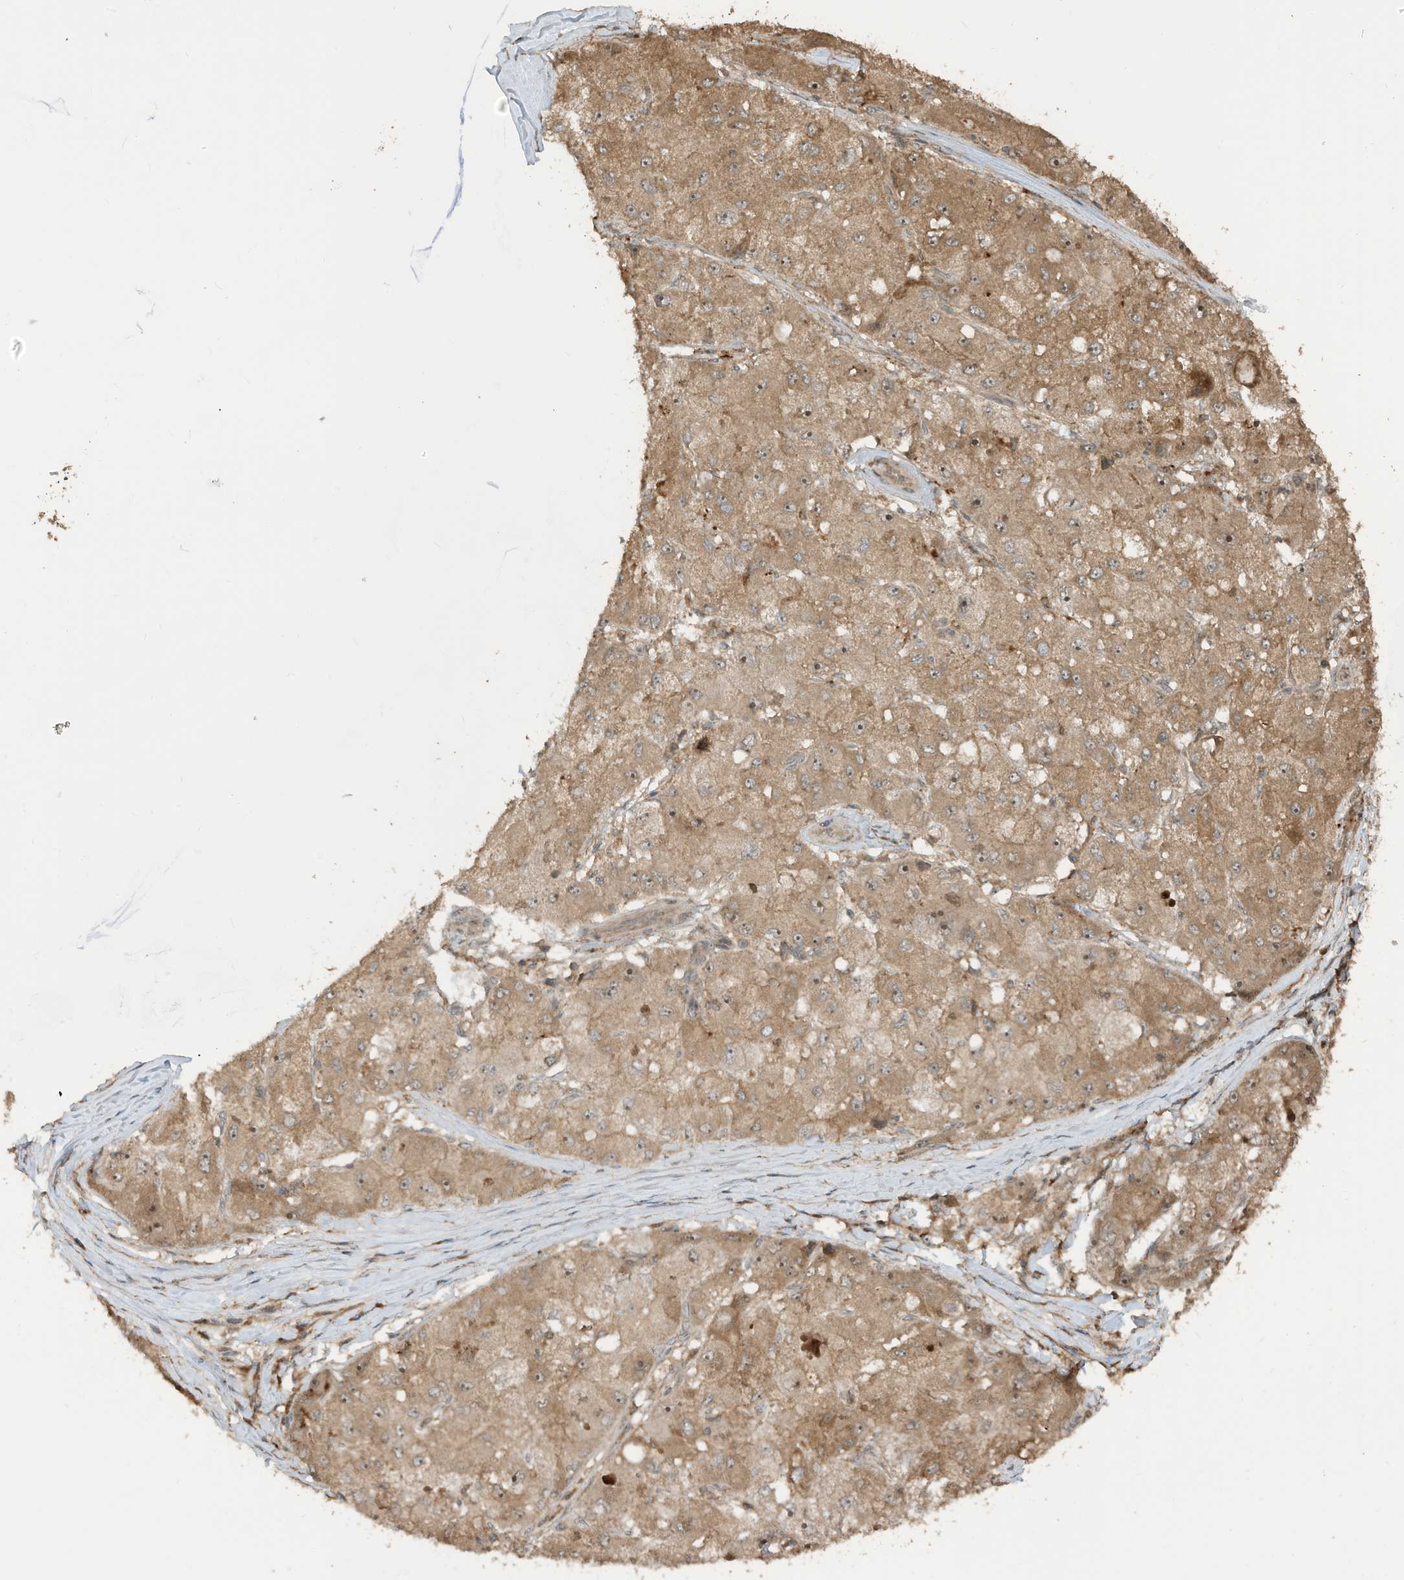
{"staining": {"intensity": "moderate", "quantity": ">75%", "location": "cytoplasmic/membranous,nuclear"}, "tissue": "liver cancer", "cell_type": "Tumor cells", "image_type": "cancer", "snomed": [{"axis": "morphology", "description": "Carcinoma, Hepatocellular, NOS"}, {"axis": "topography", "description": "Liver"}], "caption": "Immunohistochemistry micrograph of human liver cancer stained for a protein (brown), which demonstrates medium levels of moderate cytoplasmic/membranous and nuclear positivity in approximately >75% of tumor cells.", "gene": "CARF", "patient": {"sex": "male", "age": 80}}